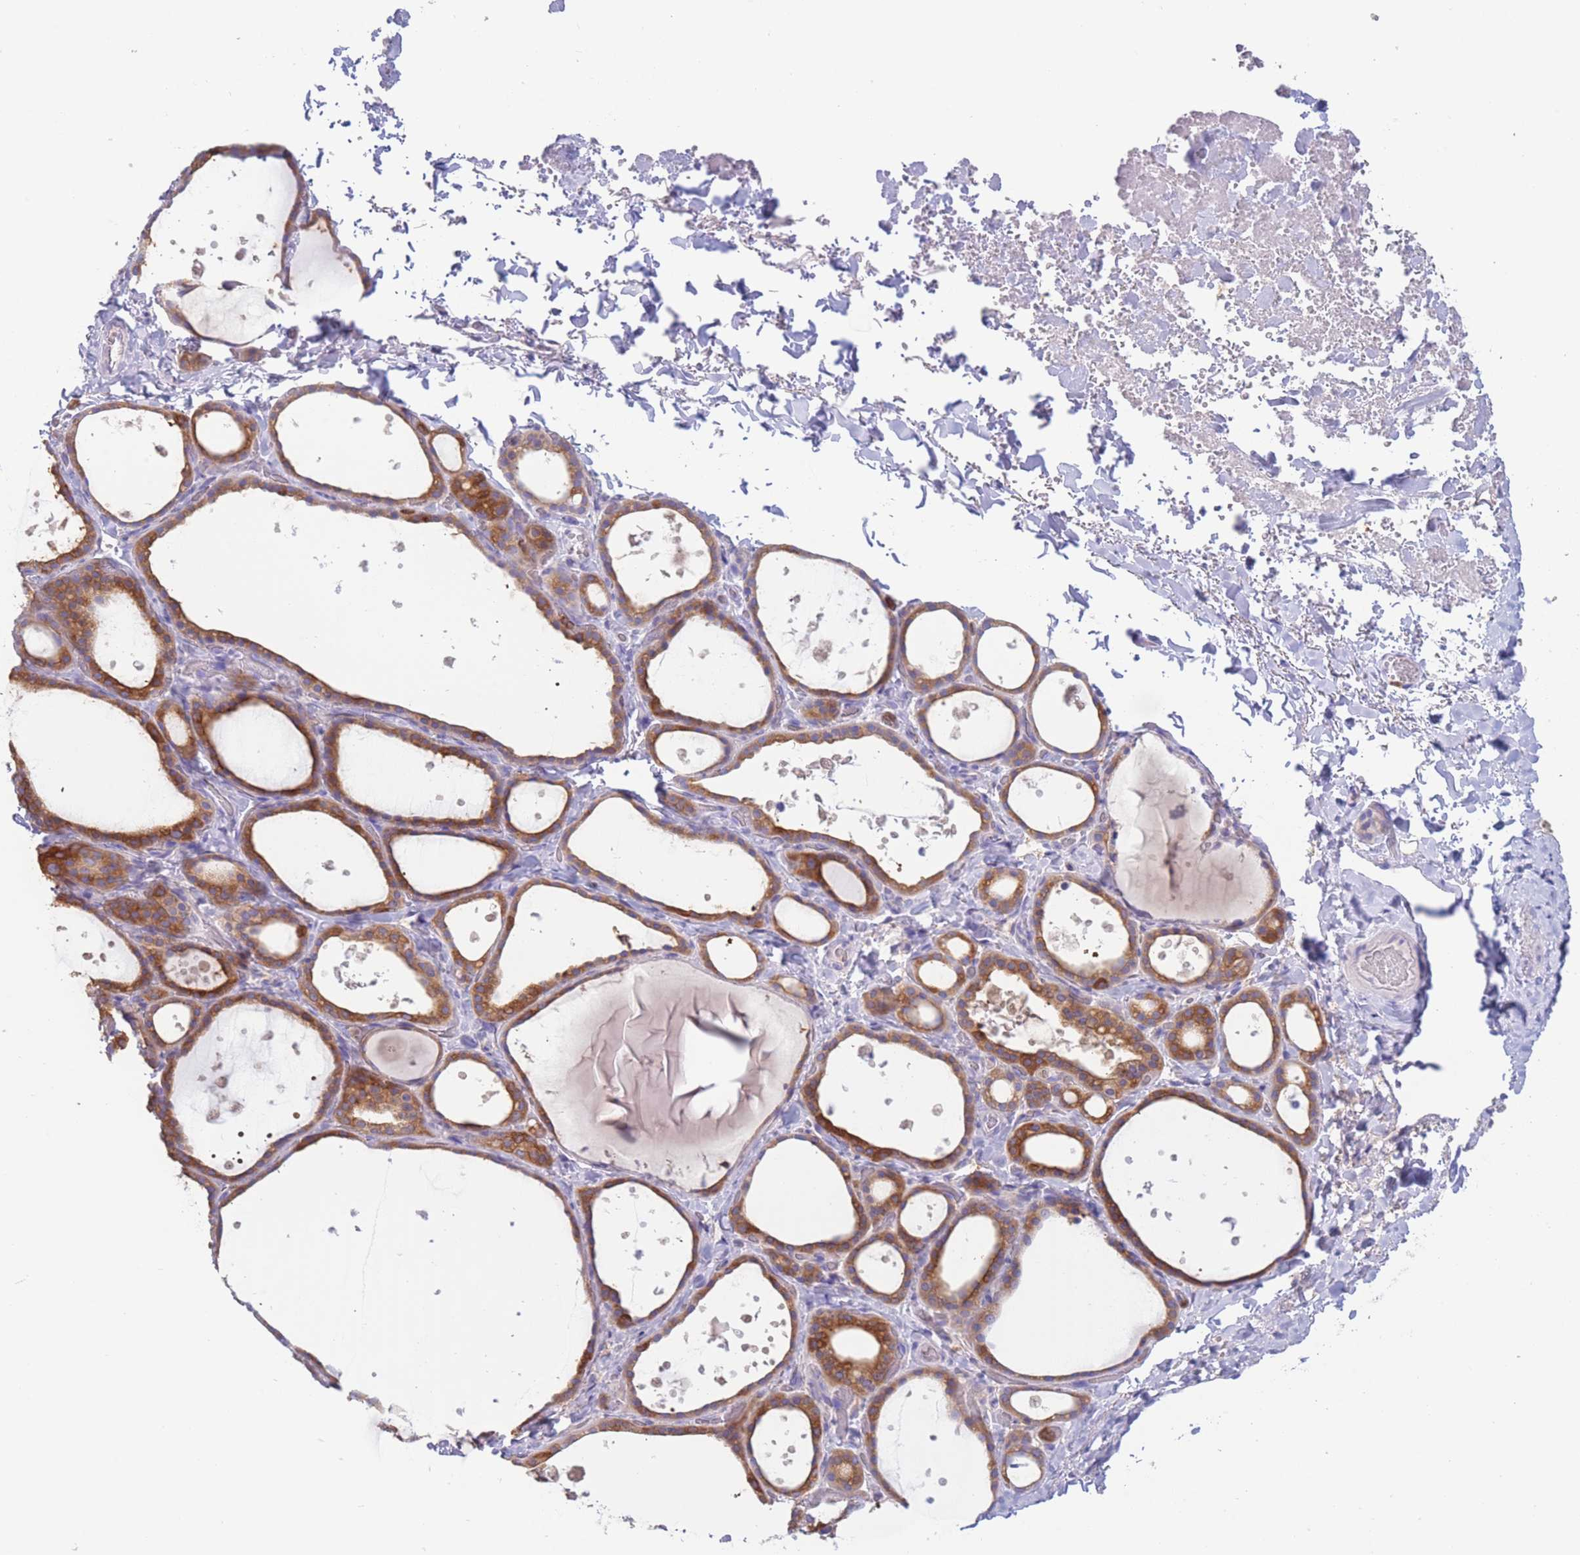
{"staining": {"intensity": "moderate", "quantity": ">75%", "location": "cytoplasmic/membranous"}, "tissue": "thyroid gland", "cell_type": "Glandular cells", "image_type": "normal", "snomed": [{"axis": "morphology", "description": "Normal tissue, NOS"}, {"axis": "topography", "description": "Thyroid gland"}], "caption": "Glandular cells display medium levels of moderate cytoplasmic/membranous staining in about >75% of cells in unremarkable human thyroid gland.", "gene": "ST3GAL4", "patient": {"sex": "female", "age": 44}}